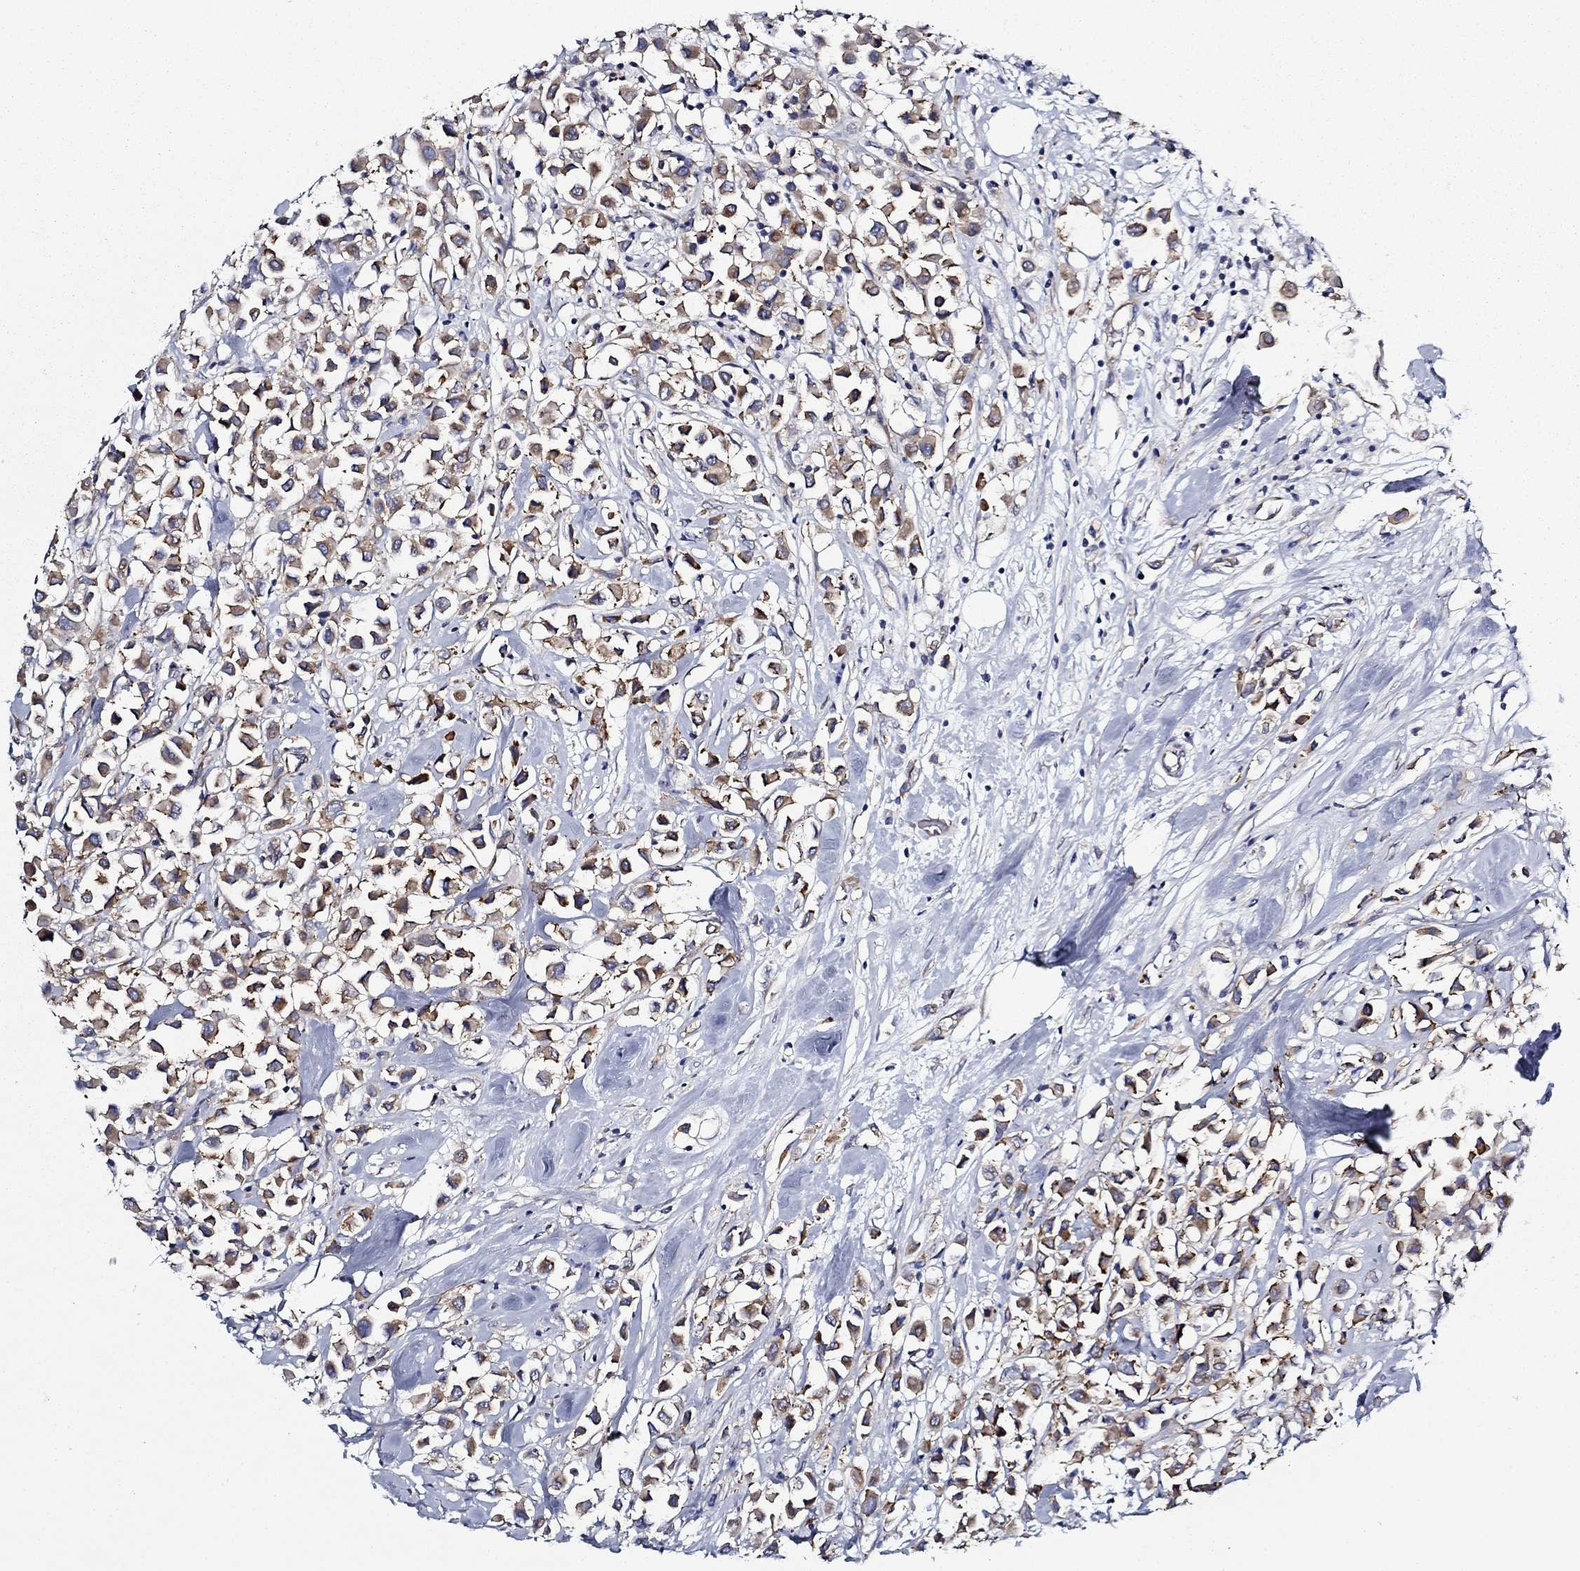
{"staining": {"intensity": "moderate", "quantity": "25%-75%", "location": "cytoplasmic/membranous"}, "tissue": "breast cancer", "cell_type": "Tumor cells", "image_type": "cancer", "snomed": [{"axis": "morphology", "description": "Duct carcinoma"}, {"axis": "topography", "description": "Breast"}], "caption": "DAB (3,3'-diaminobenzidine) immunohistochemical staining of human breast infiltrating ductal carcinoma demonstrates moderate cytoplasmic/membranous protein staining in about 25%-75% of tumor cells.", "gene": "FXR1", "patient": {"sex": "female", "age": 61}}